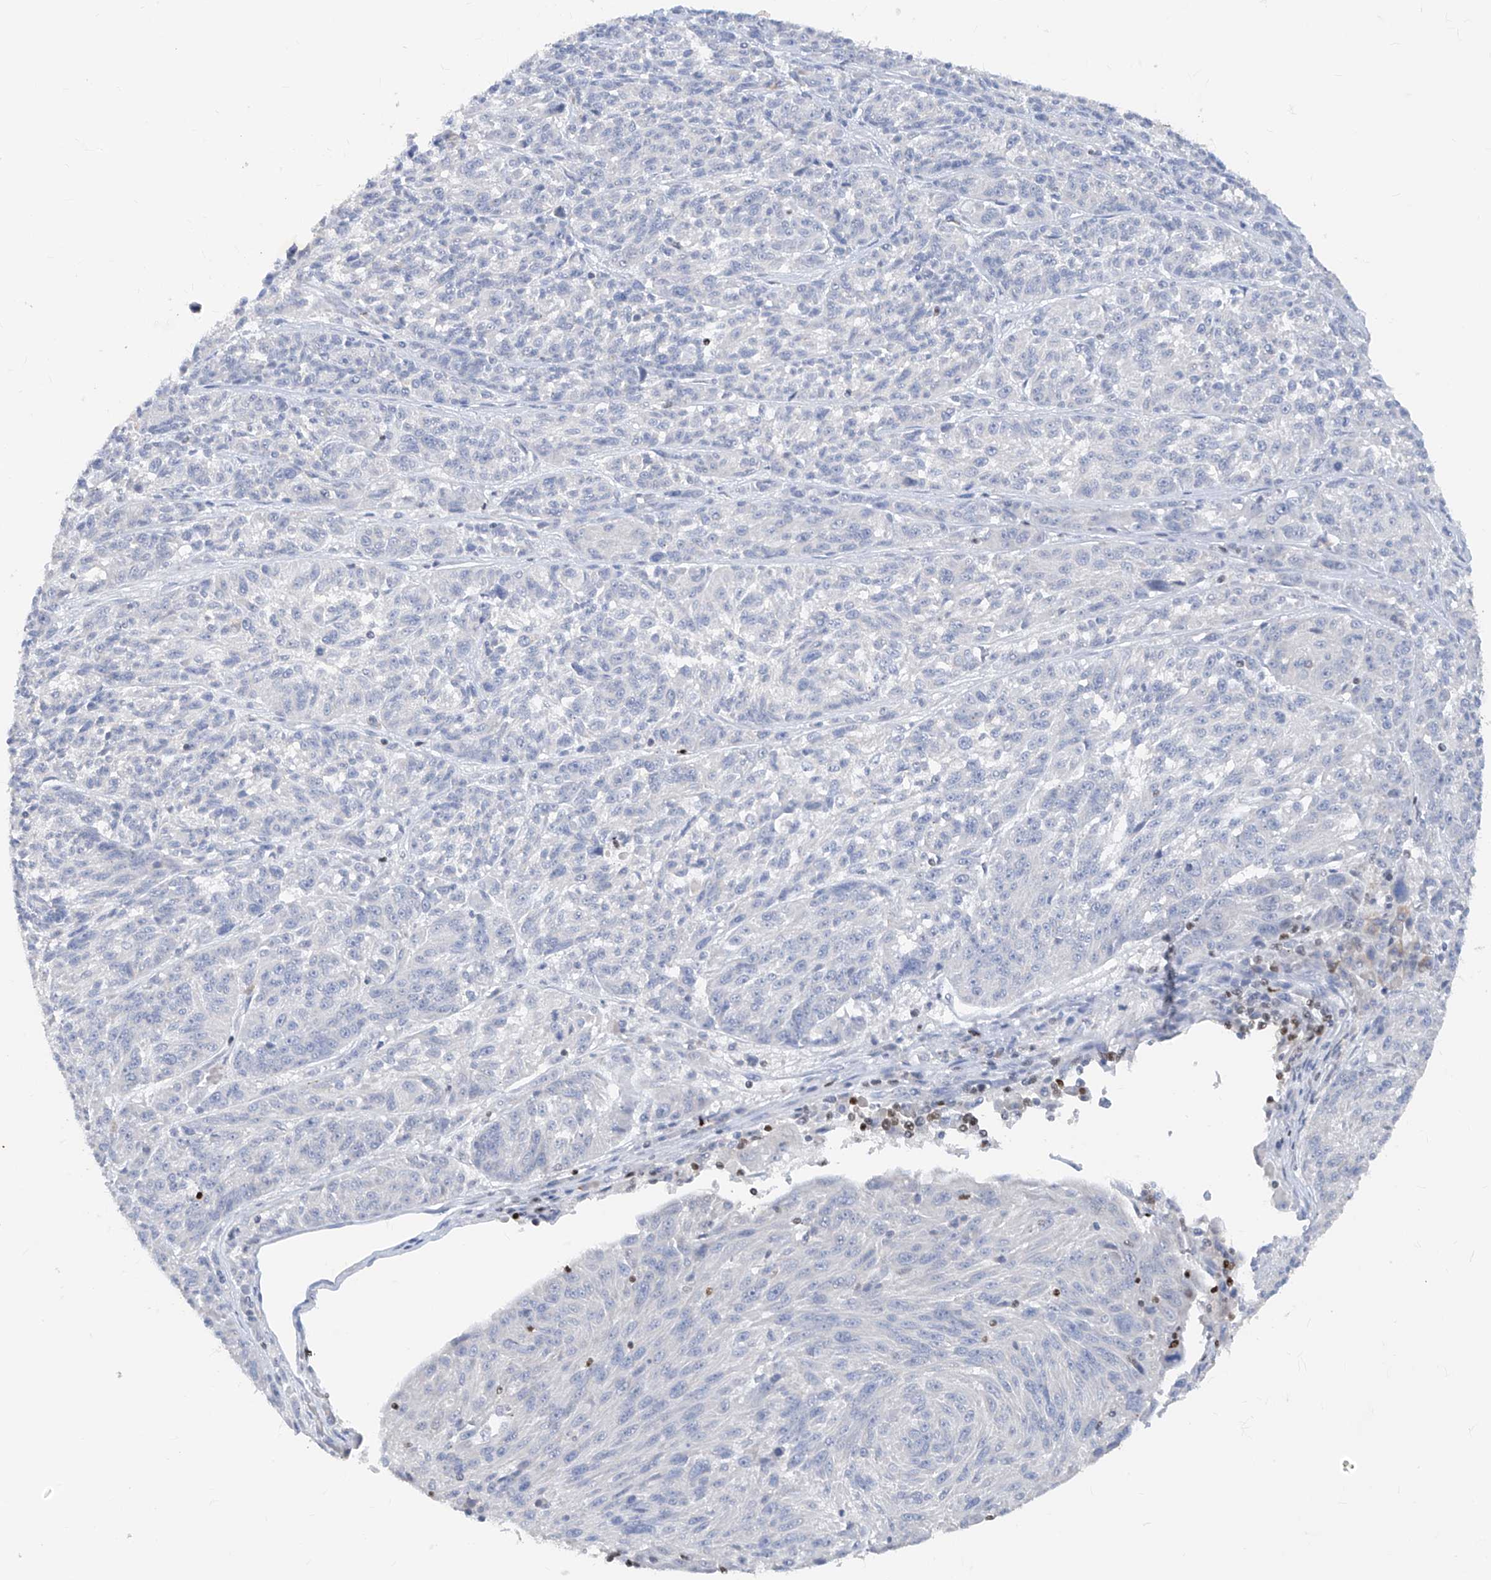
{"staining": {"intensity": "negative", "quantity": "none", "location": "none"}, "tissue": "melanoma", "cell_type": "Tumor cells", "image_type": "cancer", "snomed": [{"axis": "morphology", "description": "Malignant melanoma, NOS"}, {"axis": "topography", "description": "Skin"}], "caption": "Immunohistochemistry (IHC) histopathology image of neoplastic tissue: human malignant melanoma stained with DAB demonstrates no significant protein positivity in tumor cells.", "gene": "TBX21", "patient": {"sex": "male", "age": 53}}